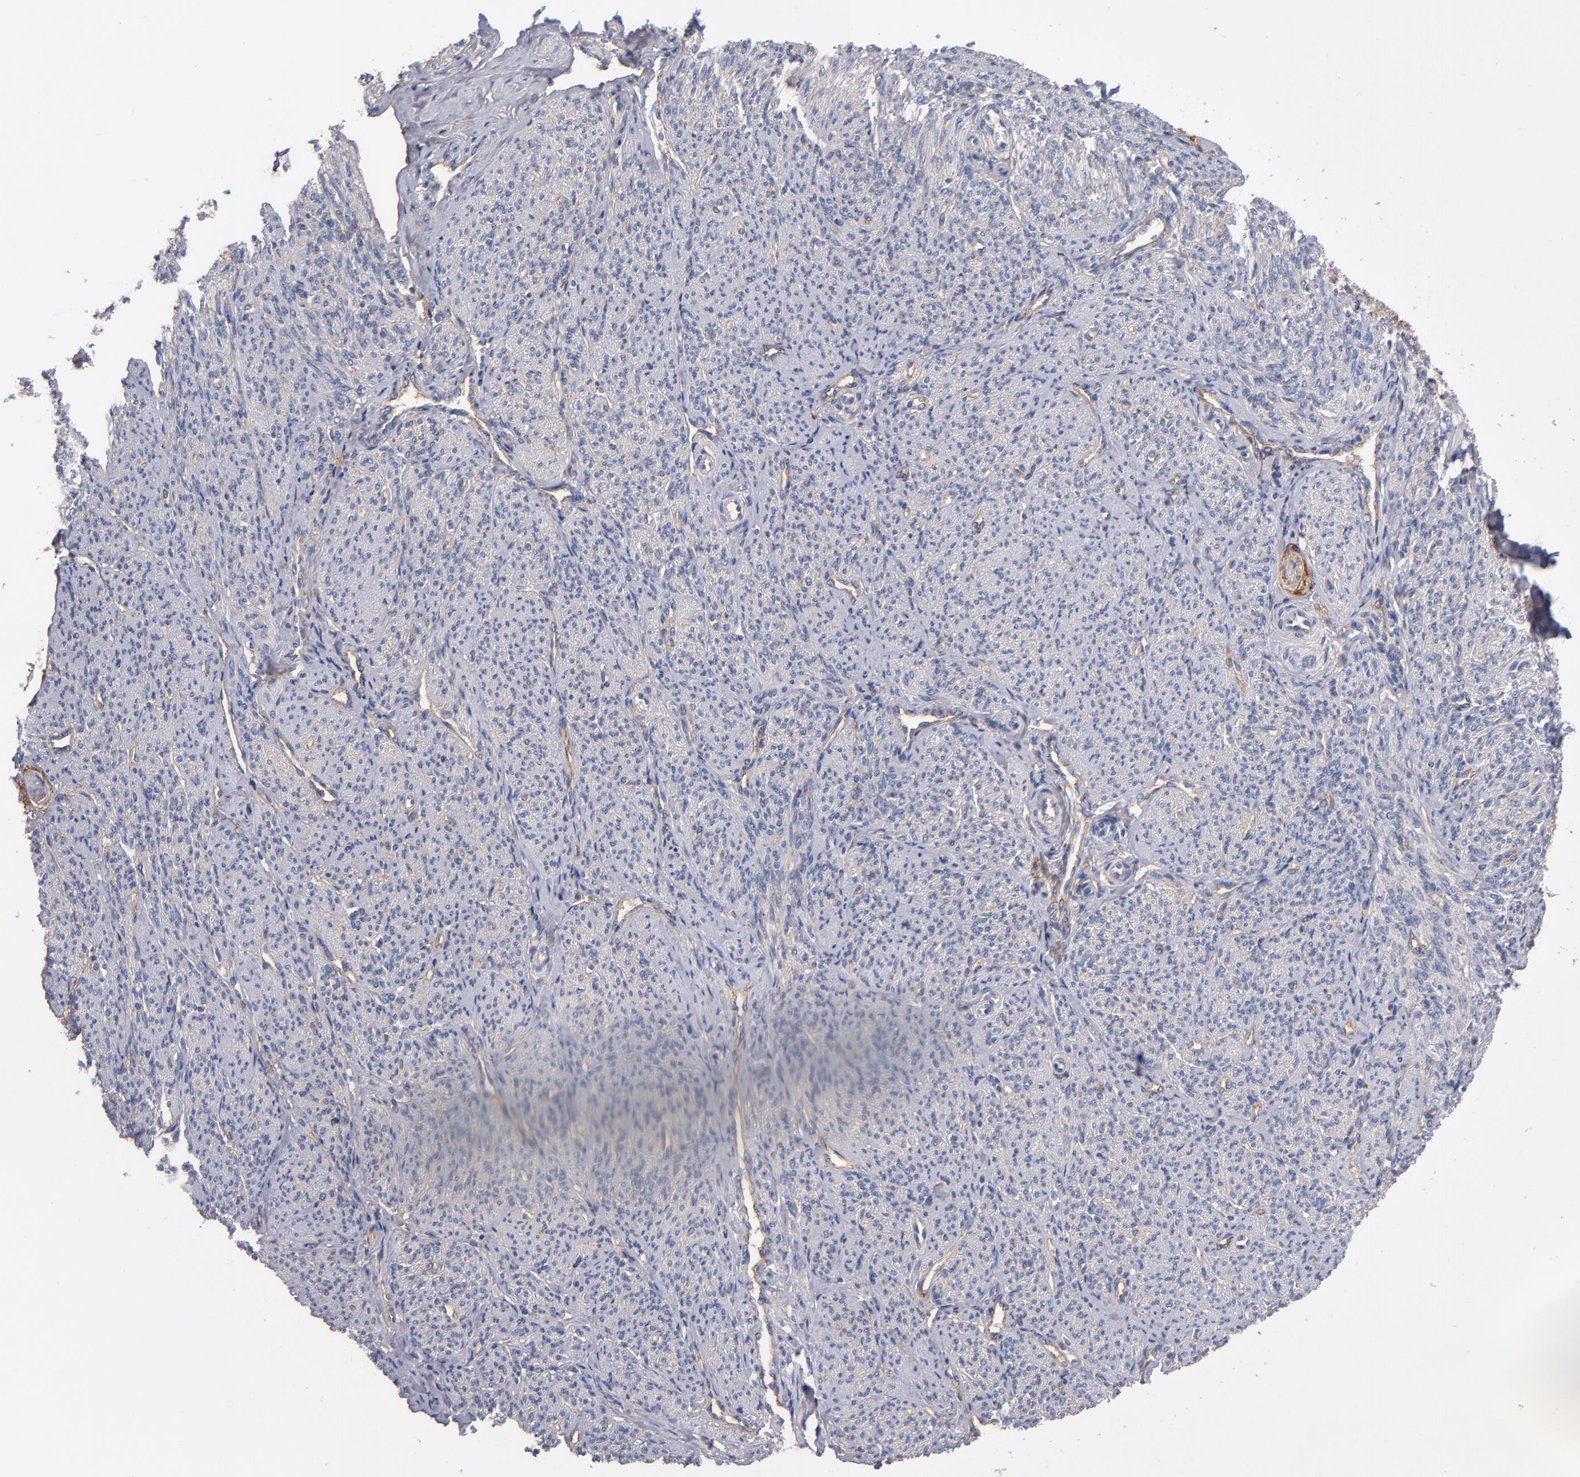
{"staining": {"intensity": "weak", "quantity": "25%-75%", "location": "cytoplasmic/membranous"}, "tissue": "smooth muscle", "cell_type": "Smooth muscle cells", "image_type": "normal", "snomed": [{"axis": "morphology", "description": "Normal tissue, NOS"}, {"axis": "topography", "description": "Smooth muscle"}], "caption": "Immunohistochemical staining of unremarkable smooth muscle exhibits 25%-75% levels of weak cytoplasmic/membranous protein positivity in about 25%-75% of smooth muscle cells. (Brightfield microscopy of DAB IHC at high magnification).", "gene": "PLSCR4", "patient": {"sex": "female", "age": 65}}